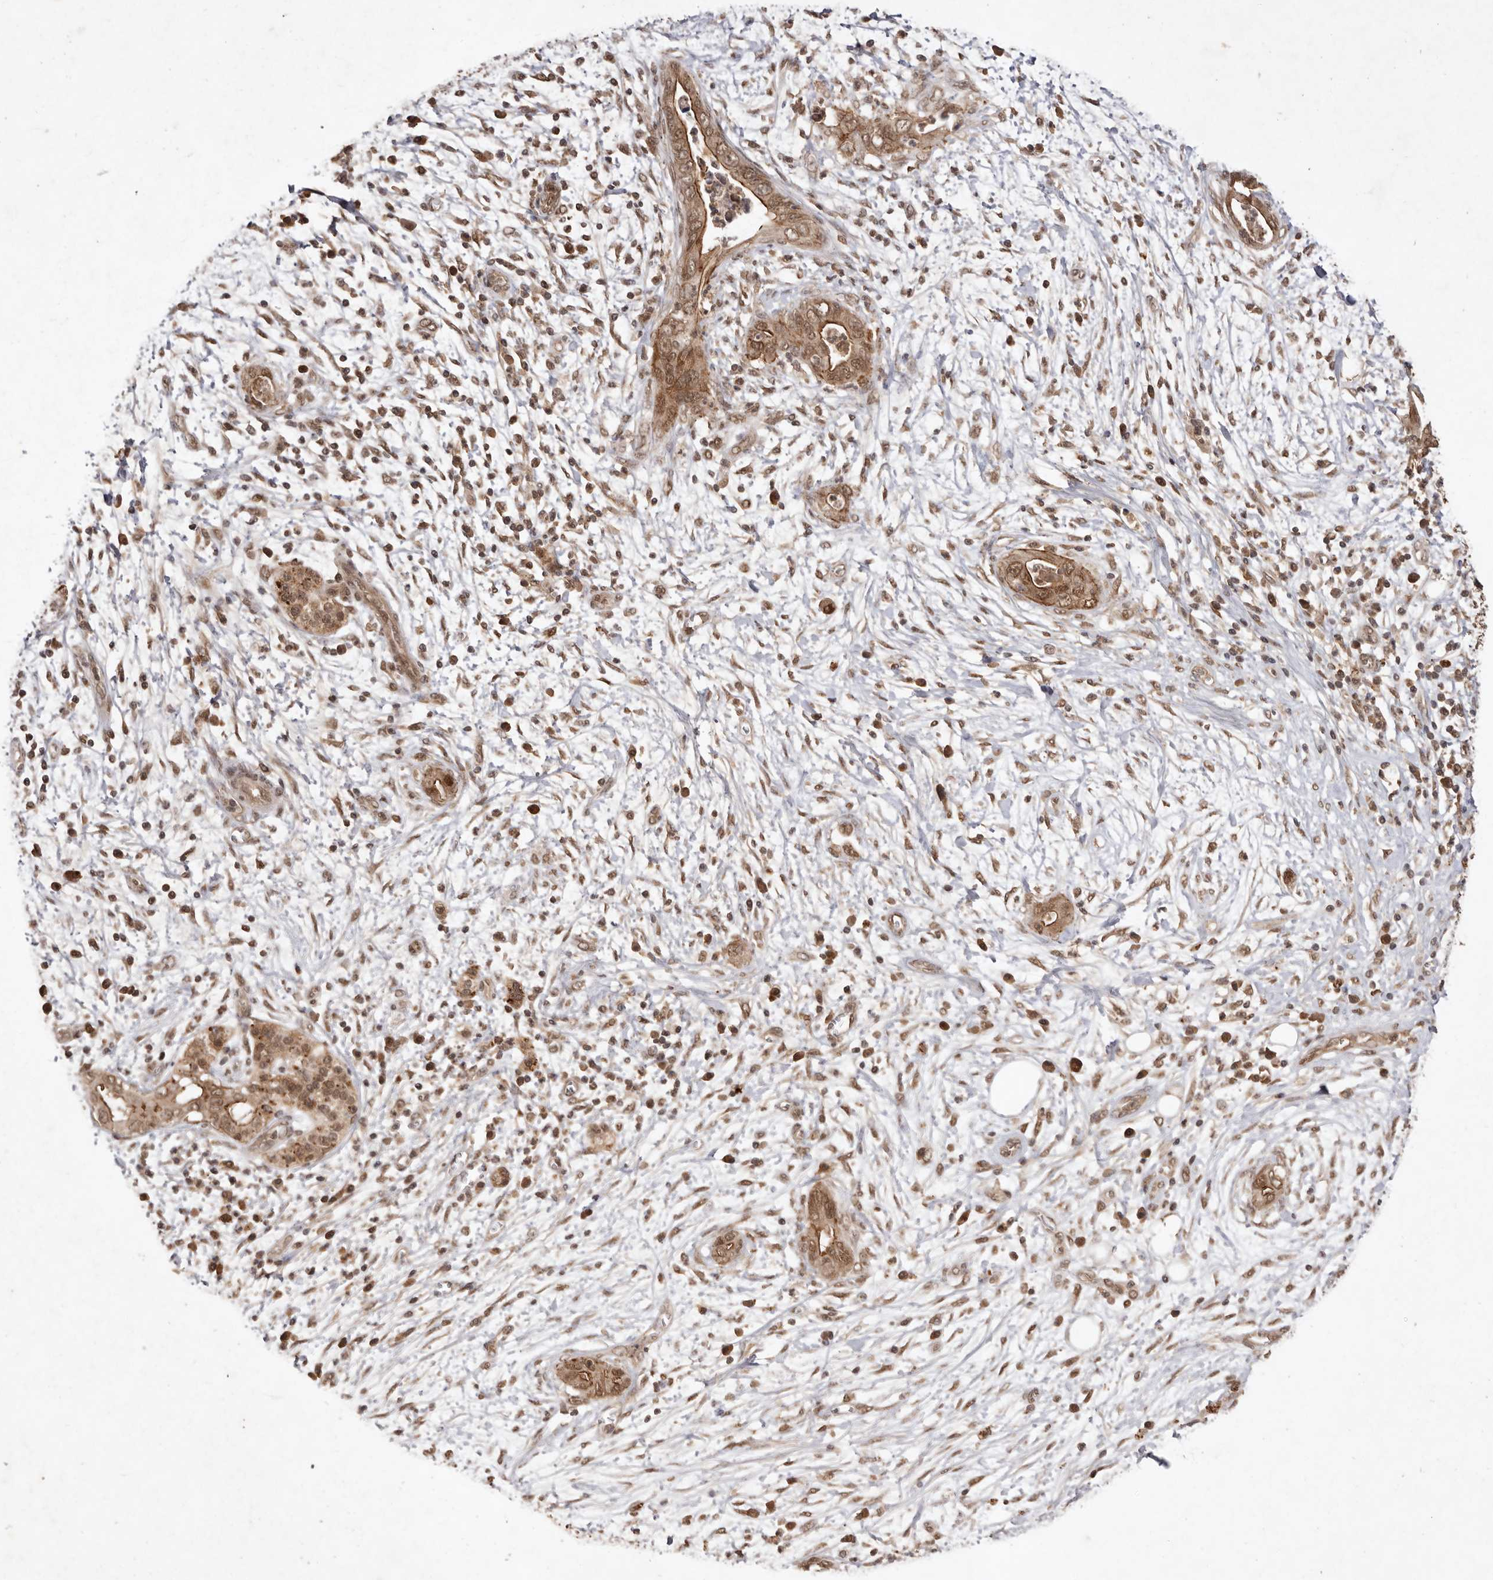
{"staining": {"intensity": "moderate", "quantity": ">75%", "location": "cytoplasmic/membranous,nuclear"}, "tissue": "pancreatic cancer", "cell_type": "Tumor cells", "image_type": "cancer", "snomed": [{"axis": "morphology", "description": "Adenocarcinoma, NOS"}, {"axis": "topography", "description": "Pancreas"}], "caption": "Human adenocarcinoma (pancreatic) stained for a protein (brown) demonstrates moderate cytoplasmic/membranous and nuclear positive expression in about >75% of tumor cells.", "gene": "TARS2", "patient": {"sex": "male", "age": 75}}